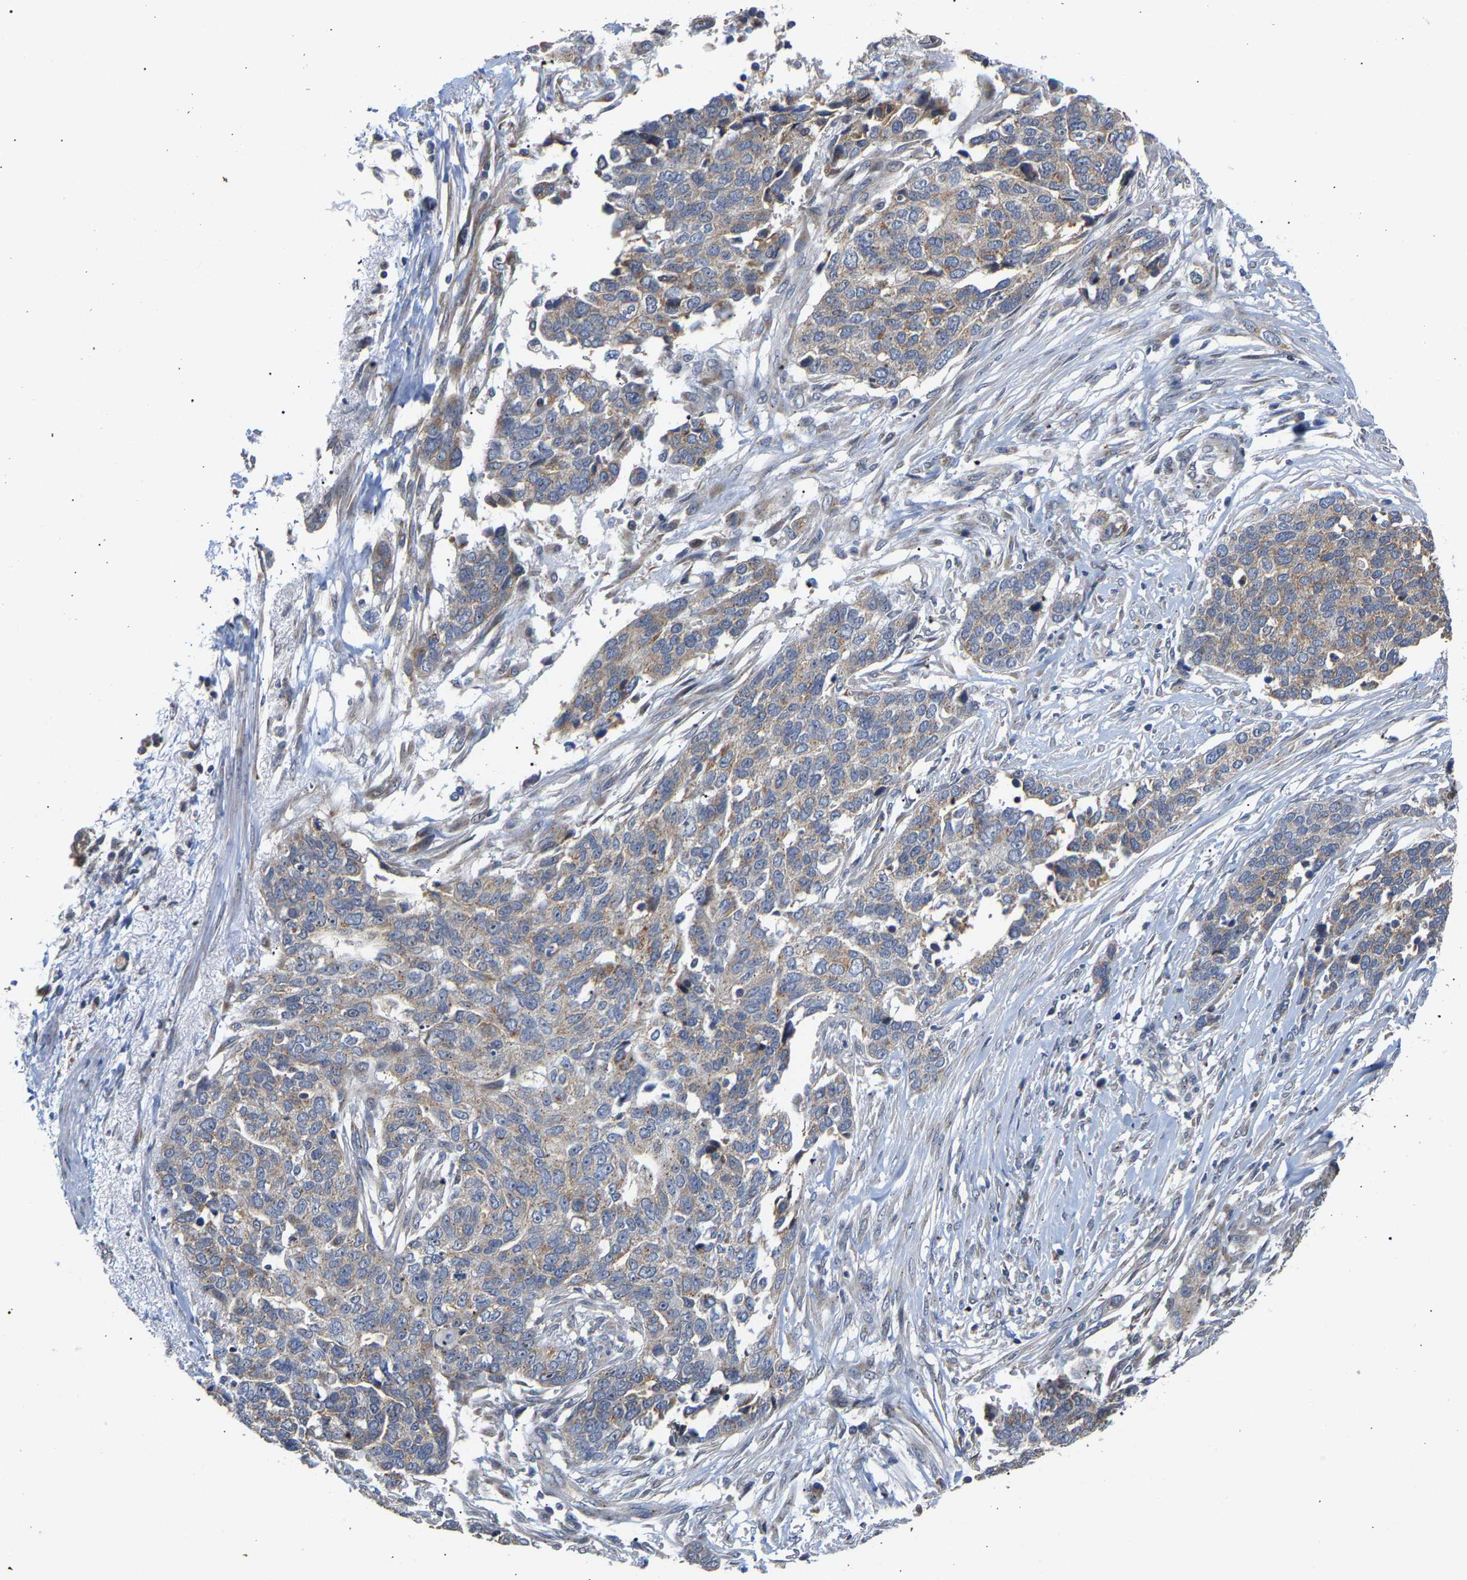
{"staining": {"intensity": "weak", "quantity": ">75%", "location": "cytoplasmic/membranous"}, "tissue": "ovarian cancer", "cell_type": "Tumor cells", "image_type": "cancer", "snomed": [{"axis": "morphology", "description": "Cystadenocarcinoma, serous, NOS"}, {"axis": "topography", "description": "Ovary"}], "caption": "Human serous cystadenocarcinoma (ovarian) stained with a protein marker reveals weak staining in tumor cells.", "gene": "PCNT", "patient": {"sex": "female", "age": 44}}